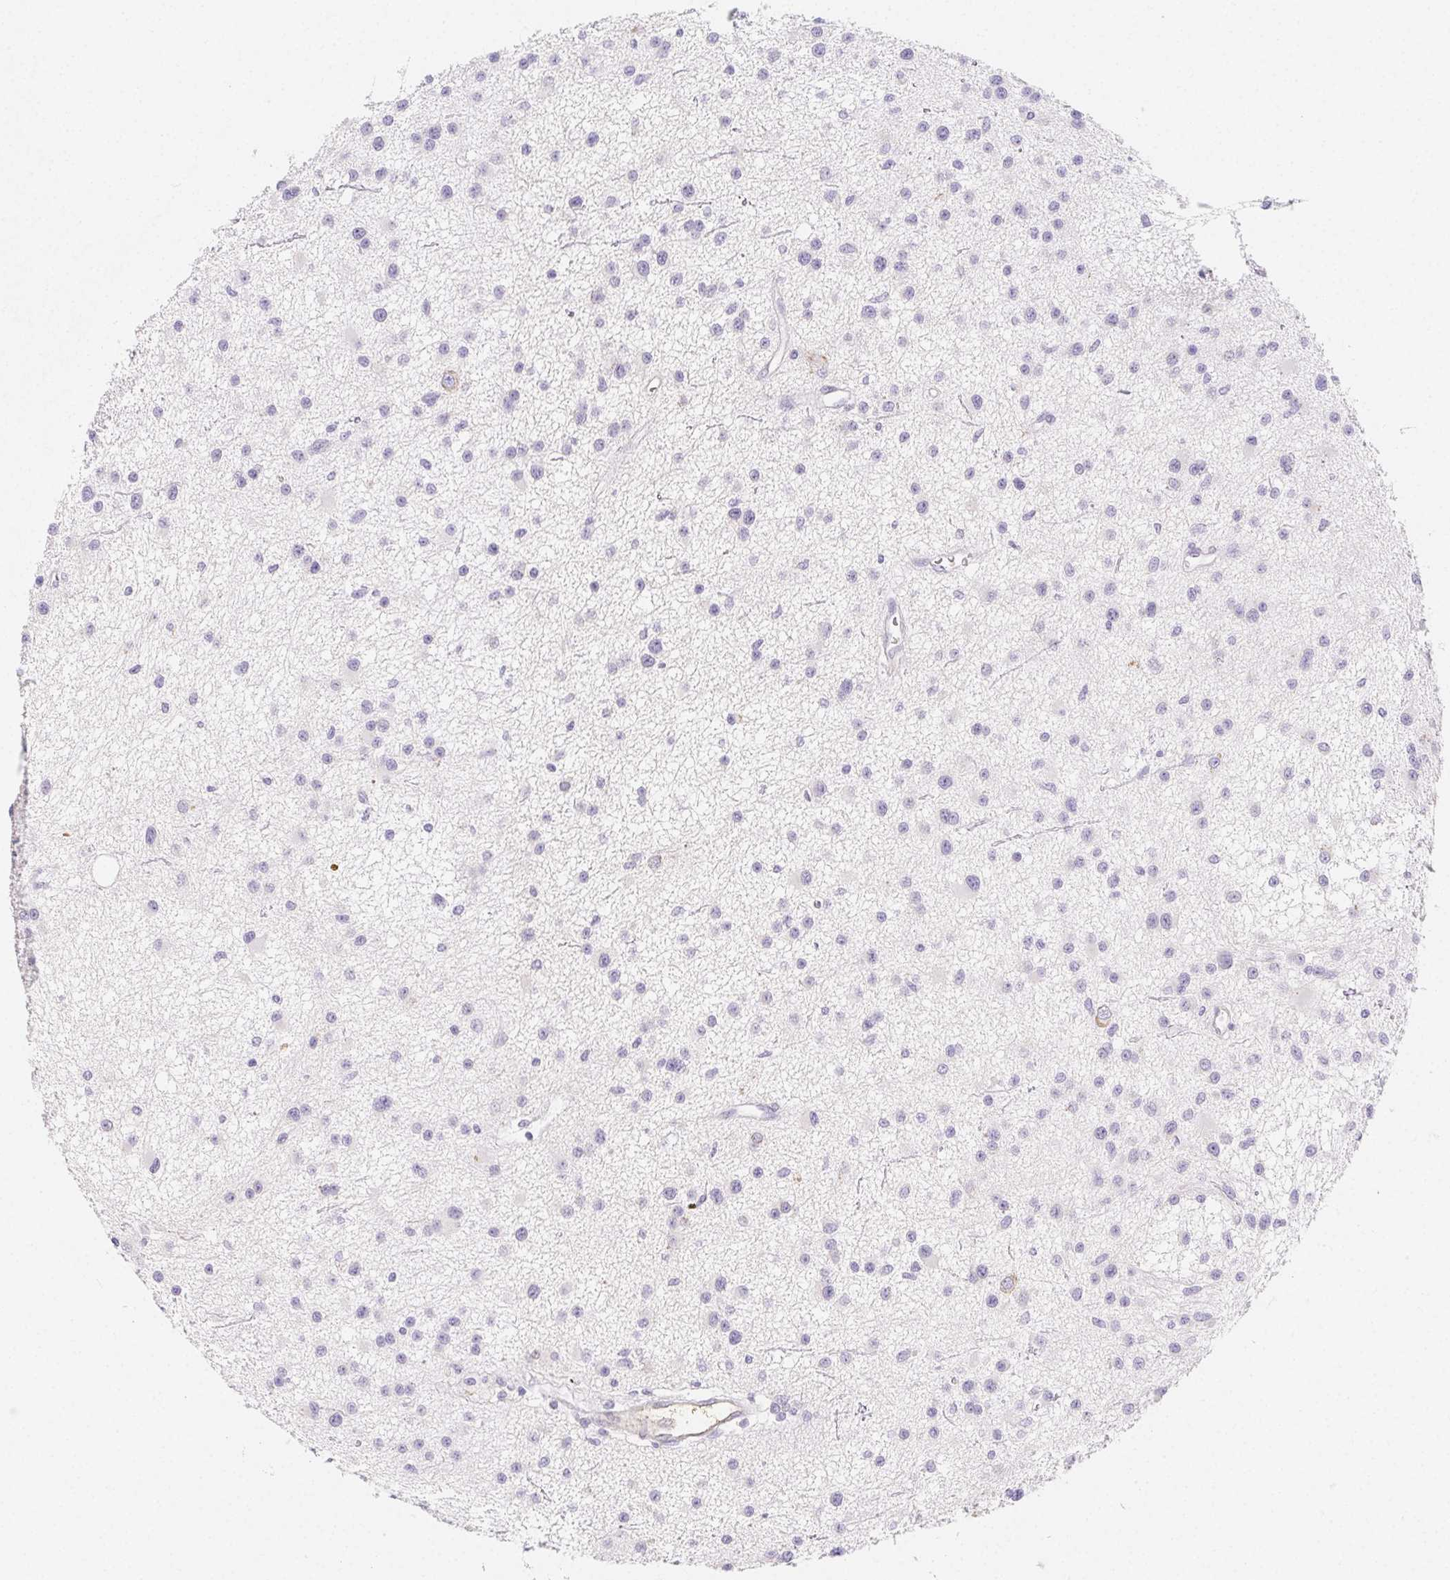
{"staining": {"intensity": "negative", "quantity": "none", "location": "none"}, "tissue": "glioma", "cell_type": "Tumor cells", "image_type": "cancer", "snomed": [{"axis": "morphology", "description": "Glioma, malignant, Low grade"}, {"axis": "topography", "description": "Brain"}], "caption": "An IHC micrograph of malignant glioma (low-grade) is shown. There is no staining in tumor cells of malignant glioma (low-grade).", "gene": "ITIH2", "patient": {"sex": "male", "age": 43}}